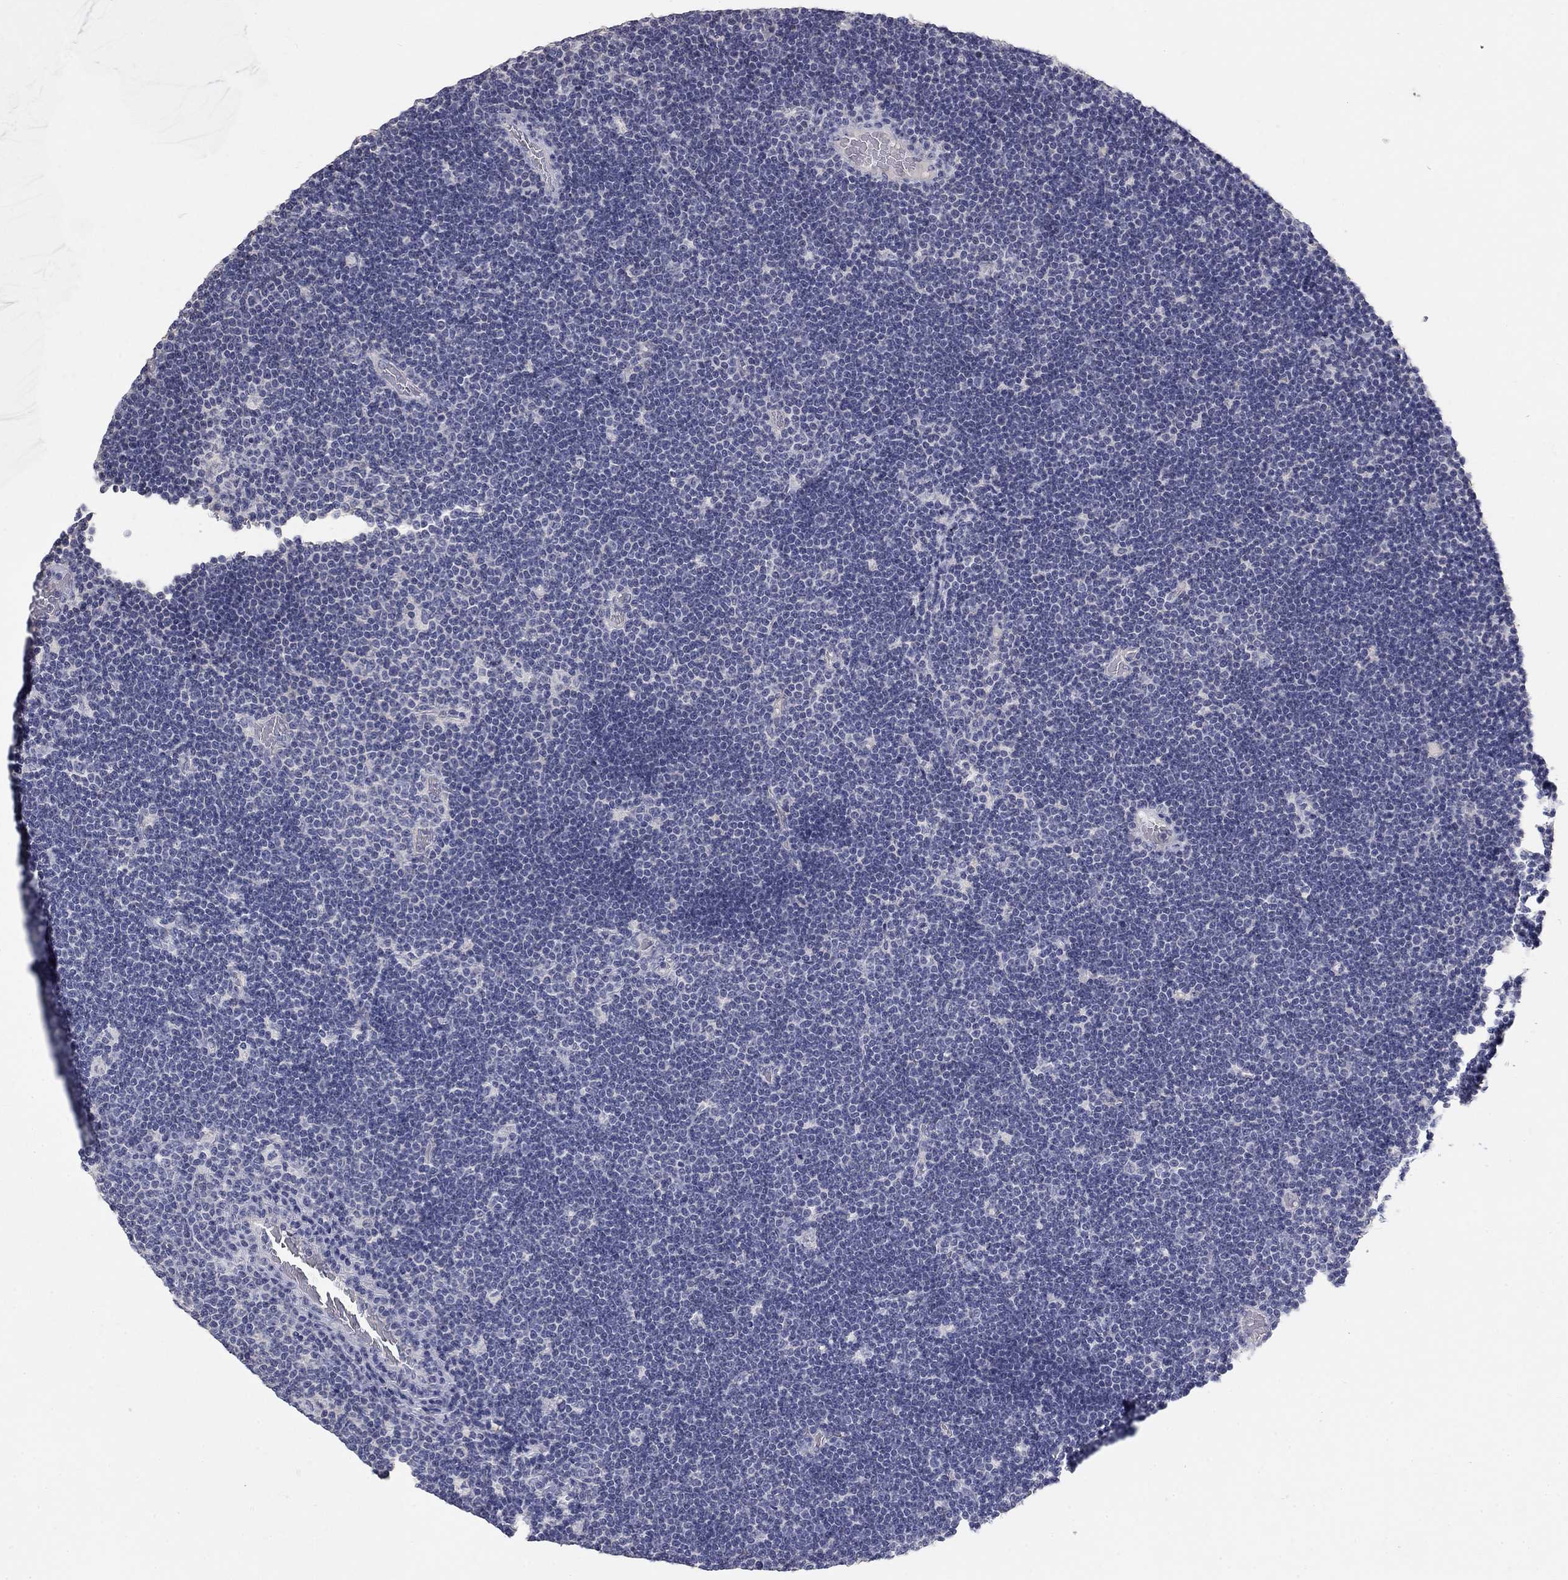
{"staining": {"intensity": "negative", "quantity": "none", "location": "none"}, "tissue": "lymphoma", "cell_type": "Tumor cells", "image_type": "cancer", "snomed": [{"axis": "morphology", "description": "Malignant lymphoma, non-Hodgkin's type, Low grade"}, {"axis": "topography", "description": "Brain"}], "caption": "Tumor cells are negative for protein expression in human lymphoma.", "gene": "PTH1R", "patient": {"sex": "female", "age": 66}}